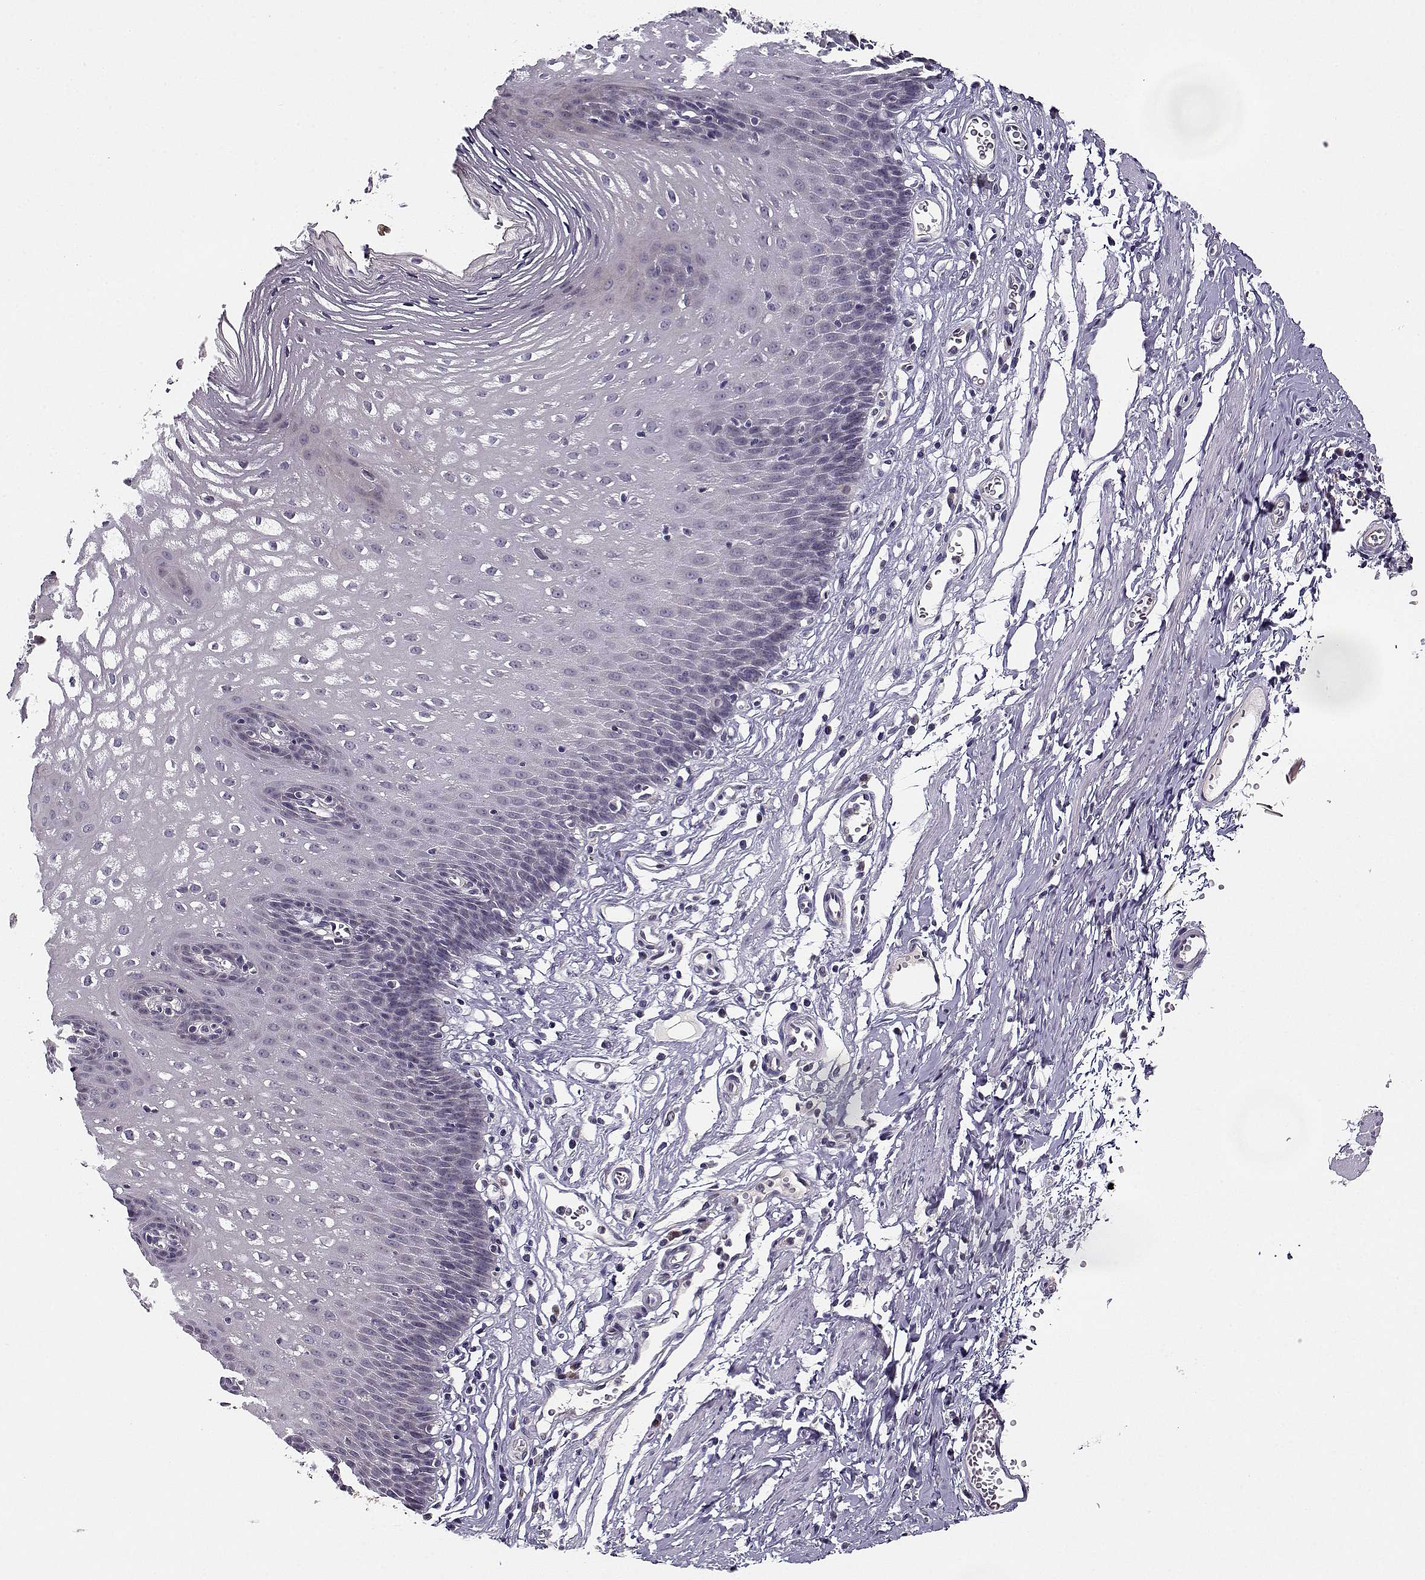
{"staining": {"intensity": "negative", "quantity": "none", "location": "none"}, "tissue": "esophagus", "cell_type": "Squamous epithelial cells", "image_type": "normal", "snomed": [{"axis": "morphology", "description": "Normal tissue, NOS"}, {"axis": "topography", "description": "Esophagus"}], "caption": "An IHC histopathology image of benign esophagus is shown. There is no staining in squamous epithelial cells of esophagus.", "gene": "TMEM145", "patient": {"sex": "male", "age": 72}}